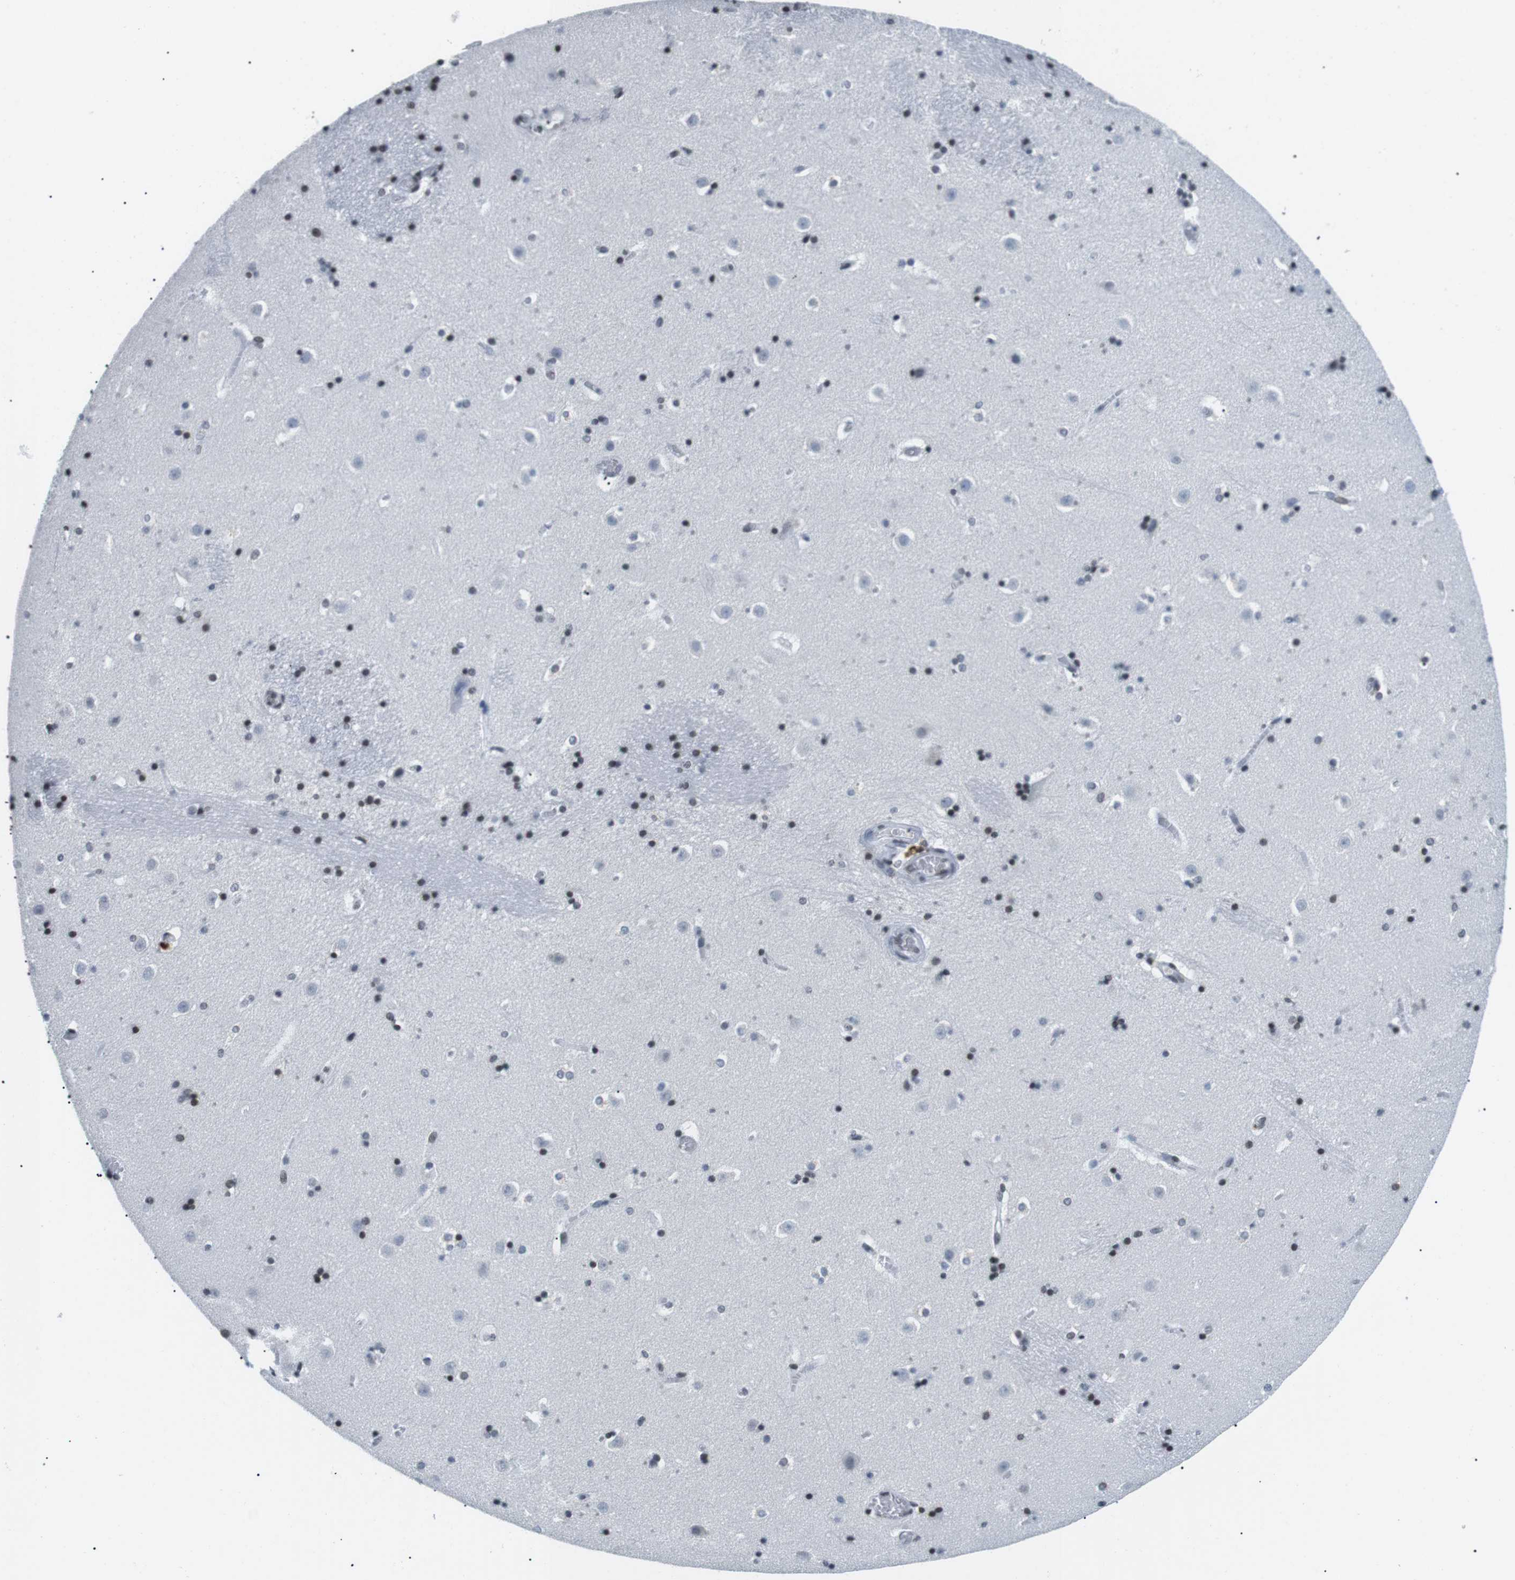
{"staining": {"intensity": "moderate", "quantity": "25%-75%", "location": "nuclear"}, "tissue": "caudate", "cell_type": "Glial cells", "image_type": "normal", "snomed": [{"axis": "morphology", "description": "Normal tissue, NOS"}, {"axis": "topography", "description": "Lateral ventricle wall"}], "caption": "High-power microscopy captured an immunohistochemistry (IHC) image of unremarkable caudate, revealing moderate nuclear expression in about 25%-75% of glial cells. (Stains: DAB (3,3'-diaminobenzidine) in brown, nuclei in blue, Microscopy: brightfield microscopy at high magnification).", "gene": "E2F2", "patient": {"sex": "male", "age": 45}}